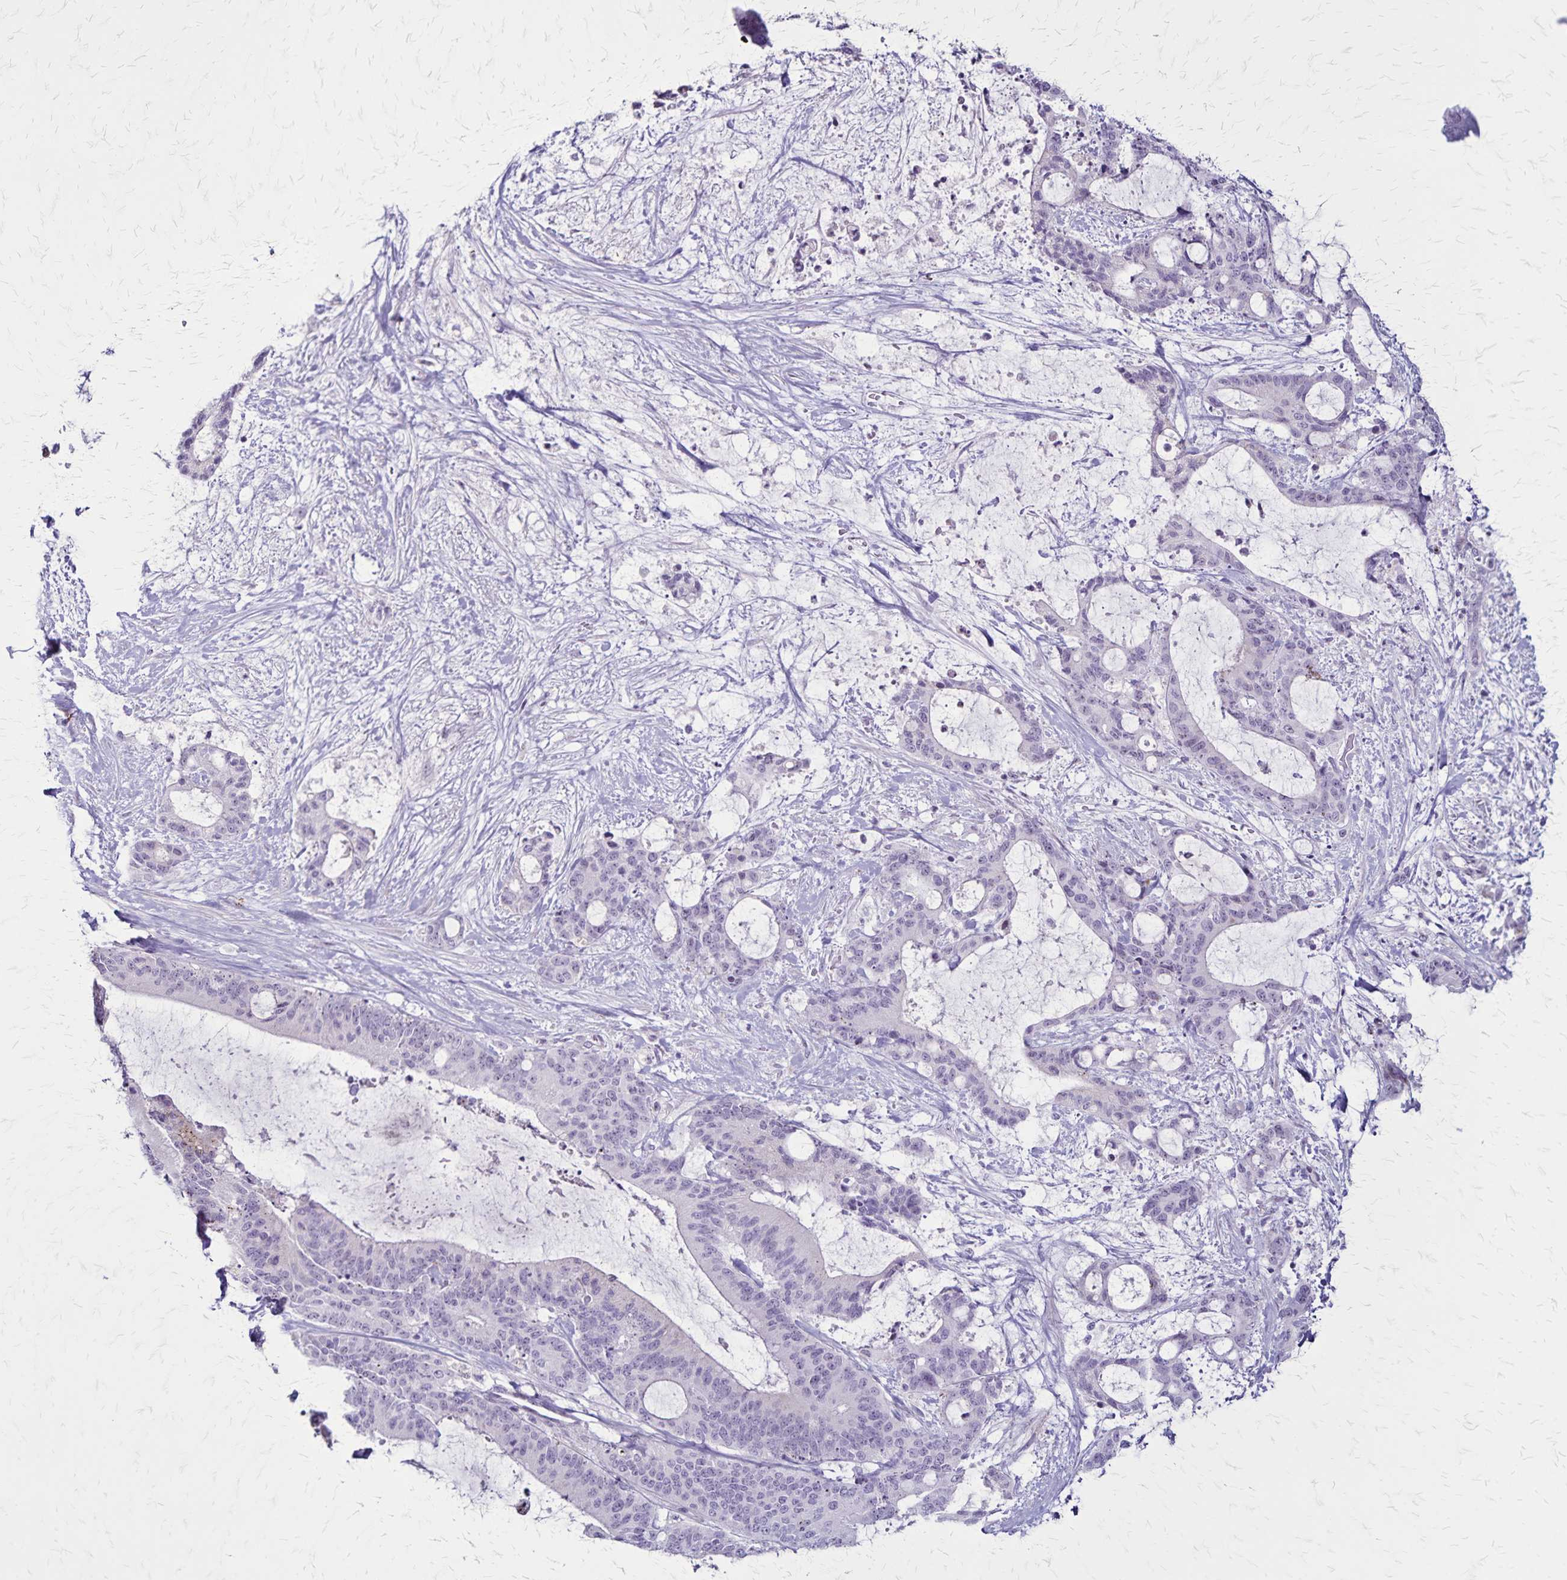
{"staining": {"intensity": "negative", "quantity": "none", "location": "none"}, "tissue": "liver cancer", "cell_type": "Tumor cells", "image_type": "cancer", "snomed": [{"axis": "morphology", "description": "Normal tissue, NOS"}, {"axis": "morphology", "description": "Cholangiocarcinoma"}, {"axis": "topography", "description": "Liver"}, {"axis": "topography", "description": "Peripheral nerve tissue"}], "caption": "IHC of liver cancer (cholangiocarcinoma) exhibits no staining in tumor cells.", "gene": "OR51B5", "patient": {"sex": "female", "age": 73}}